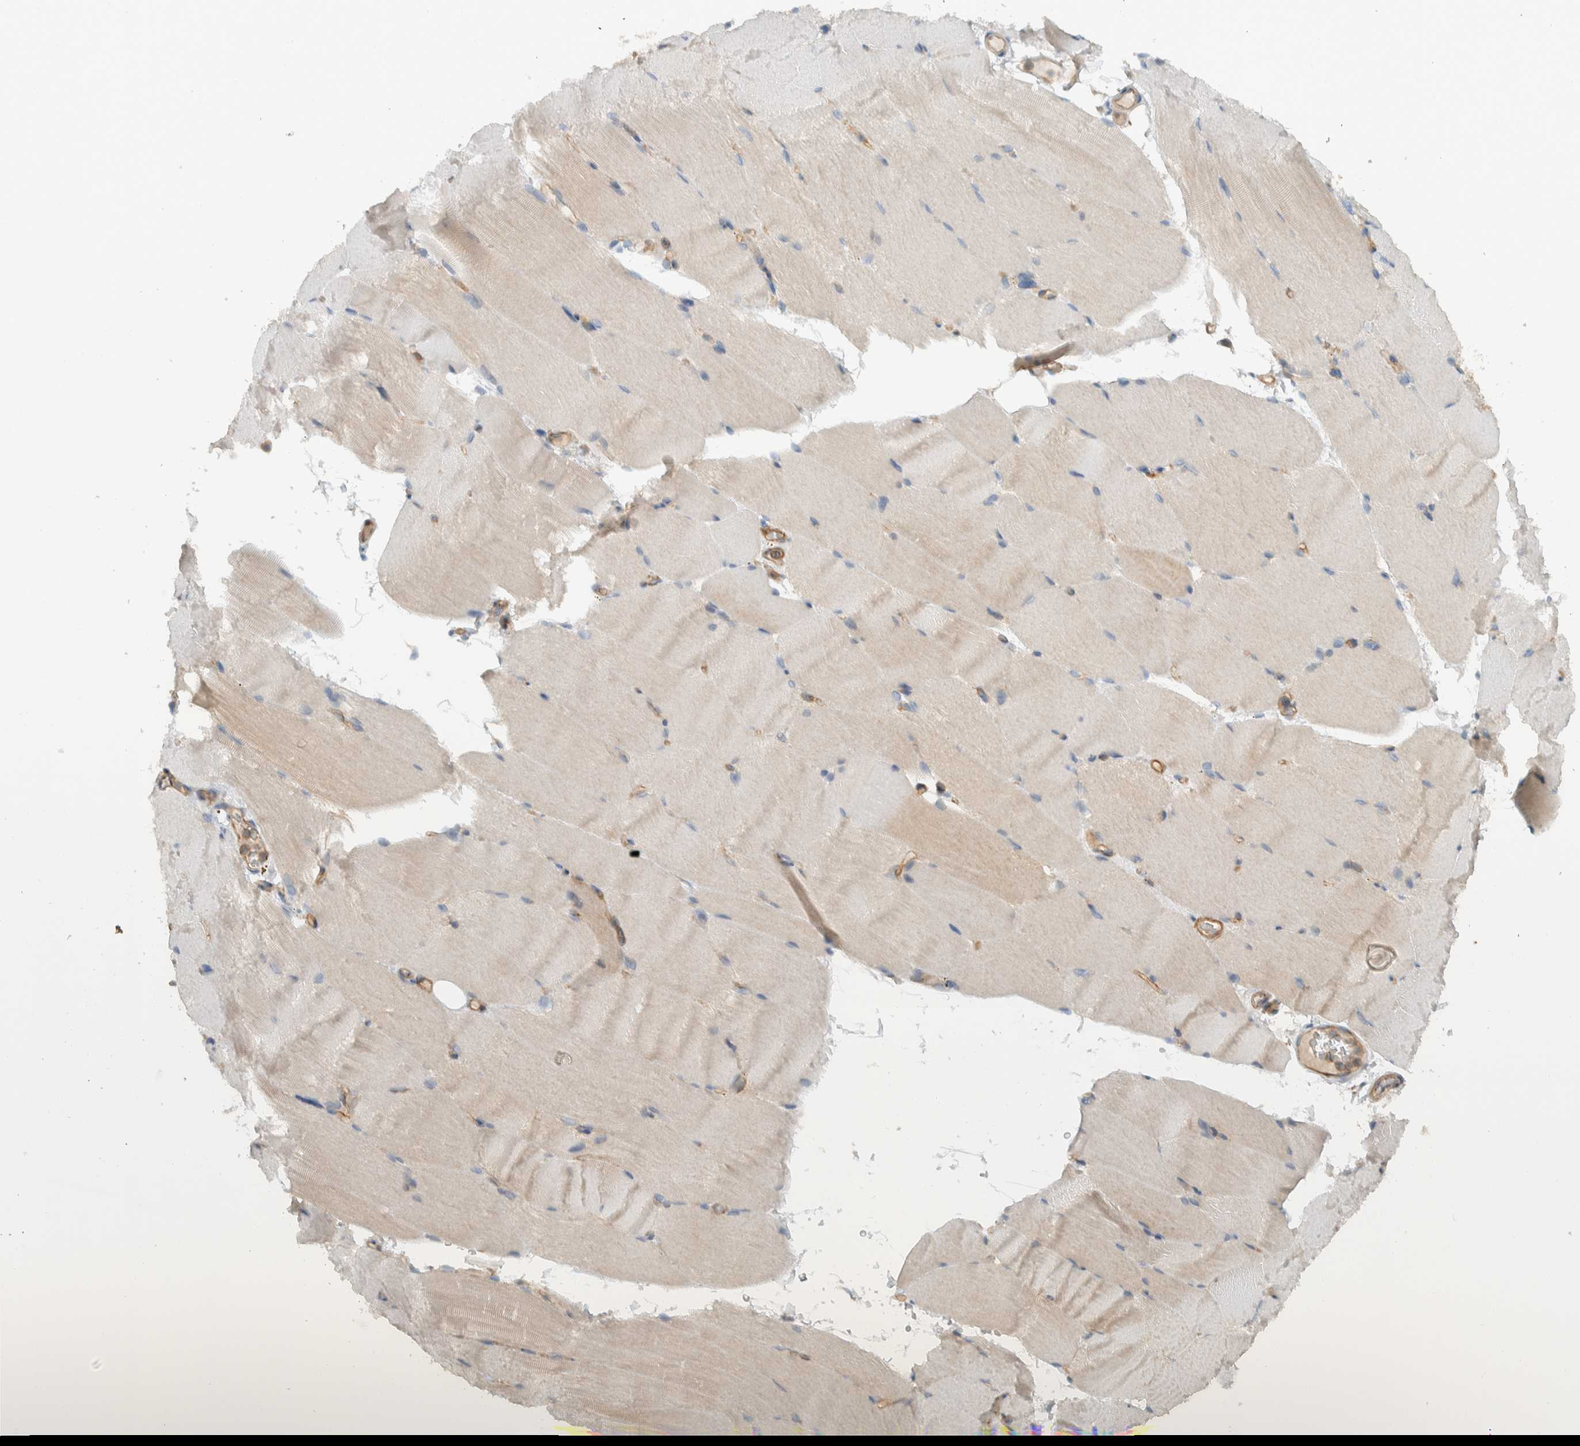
{"staining": {"intensity": "weak", "quantity": ">75%", "location": "cytoplasmic/membranous"}, "tissue": "skeletal muscle", "cell_type": "Myocytes", "image_type": "normal", "snomed": [{"axis": "morphology", "description": "Normal tissue, NOS"}, {"axis": "topography", "description": "Skeletal muscle"}, {"axis": "topography", "description": "Parathyroid gland"}], "caption": "Skeletal muscle was stained to show a protein in brown. There is low levels of weak cytoplasmic/membranous positivity in about >75% of myocytes.", "gene": "MPRIP", "patient": {"sex": "female", "age": 37}}